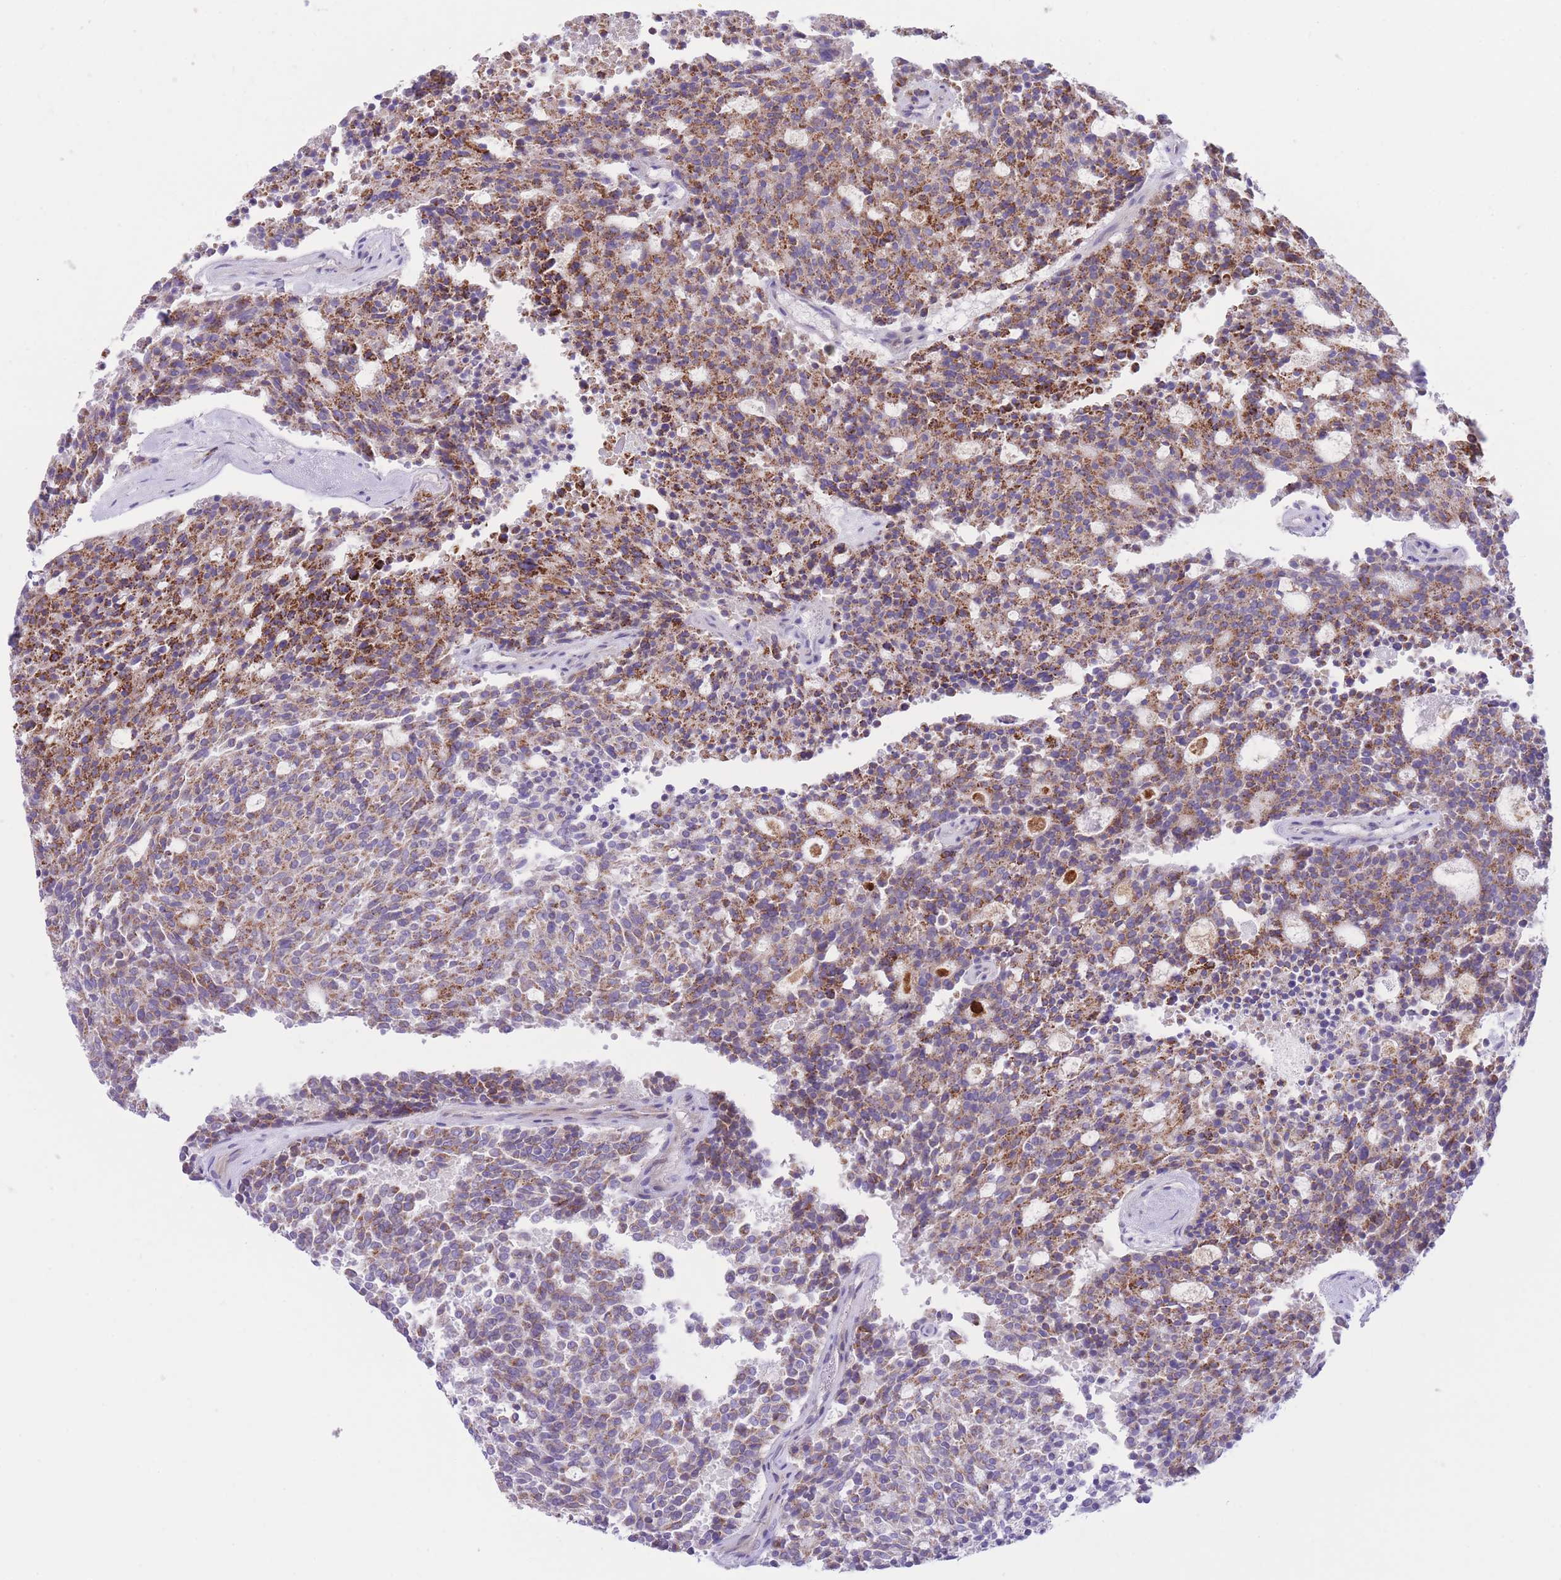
{"staining": {"intensity": "moderate", "quantity": "25%-75%", "location": "cytoplasmic/membranous"}, "tissue": "carcinoid", "cell_type": "Tumor cells", "image_type": "cancer", "snomed": [{"axis": "morphology", "description": "Carcinoid, malignant, NOS"}, {"axis": "topography", "description": "Pancreas"}], "caption": "High-power microscopy captured an IHC histopathology image of carcinoid (malignant), revealing moderate cytoplasmic/membranous positivity in approximately 25%-75% of tumor cells.", "gene": "QTRT1", "patient": {"sex": "female", "age": 54}}